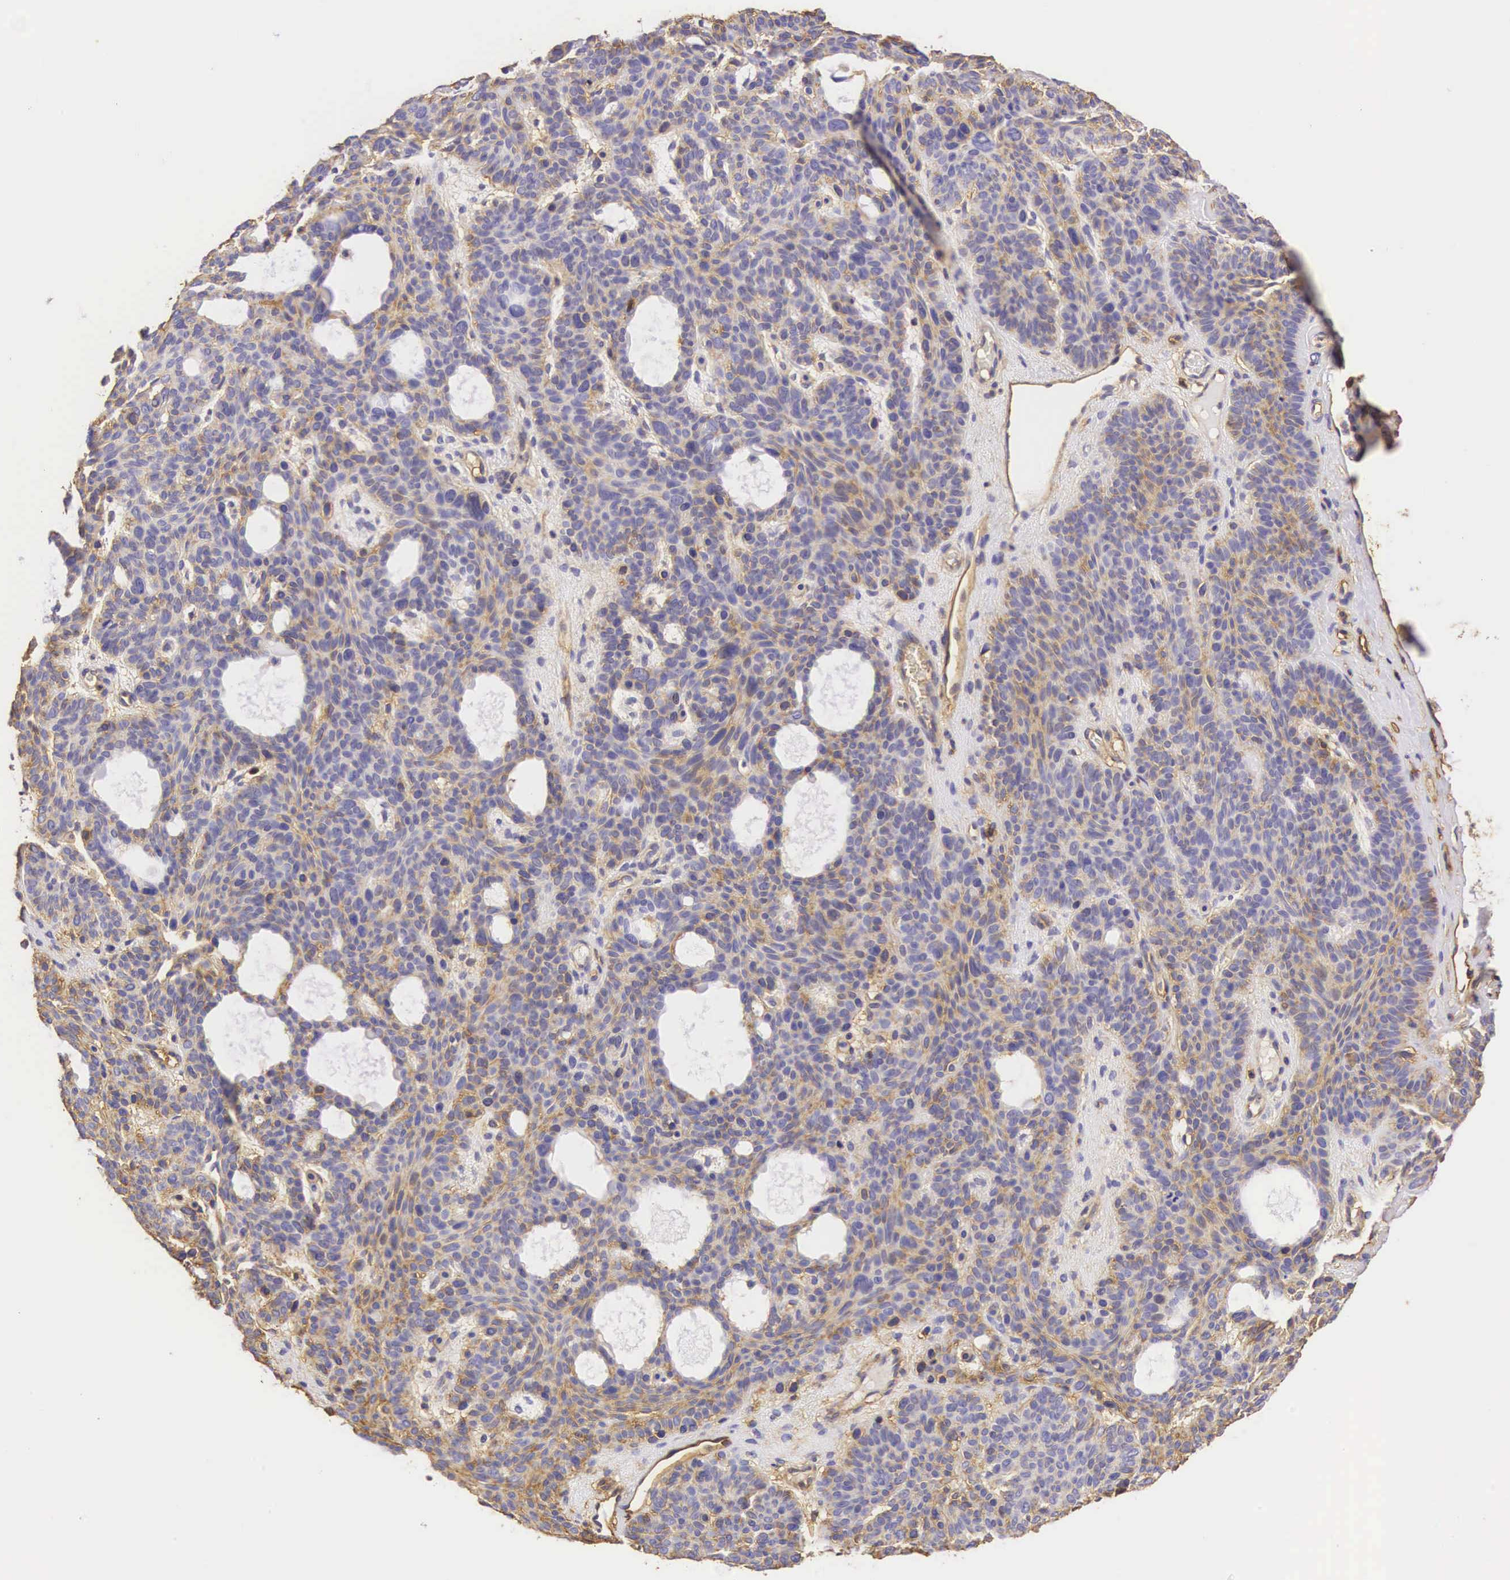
{"staining": {"intensity": "weak", "quantity": "25%-75%", "location": "cytoplasmic/membranous"}, "tissue": "skin cancer", "cell_type": "Tumor cells", "image_type": "cancer", "snomed": [{"axis": "morphology", "description": "Basal cell carcinoma"}, {"axis": "topography", "description": "Skin"}], "caption": "Skin cancer was stained to show a protein in brown. There is low levels of weak cytoplasmic/membranous staining in approximately 25%-75% of tumor cells.", "gene": "CD99", "patient": {"sex": "male", "age": 44}}